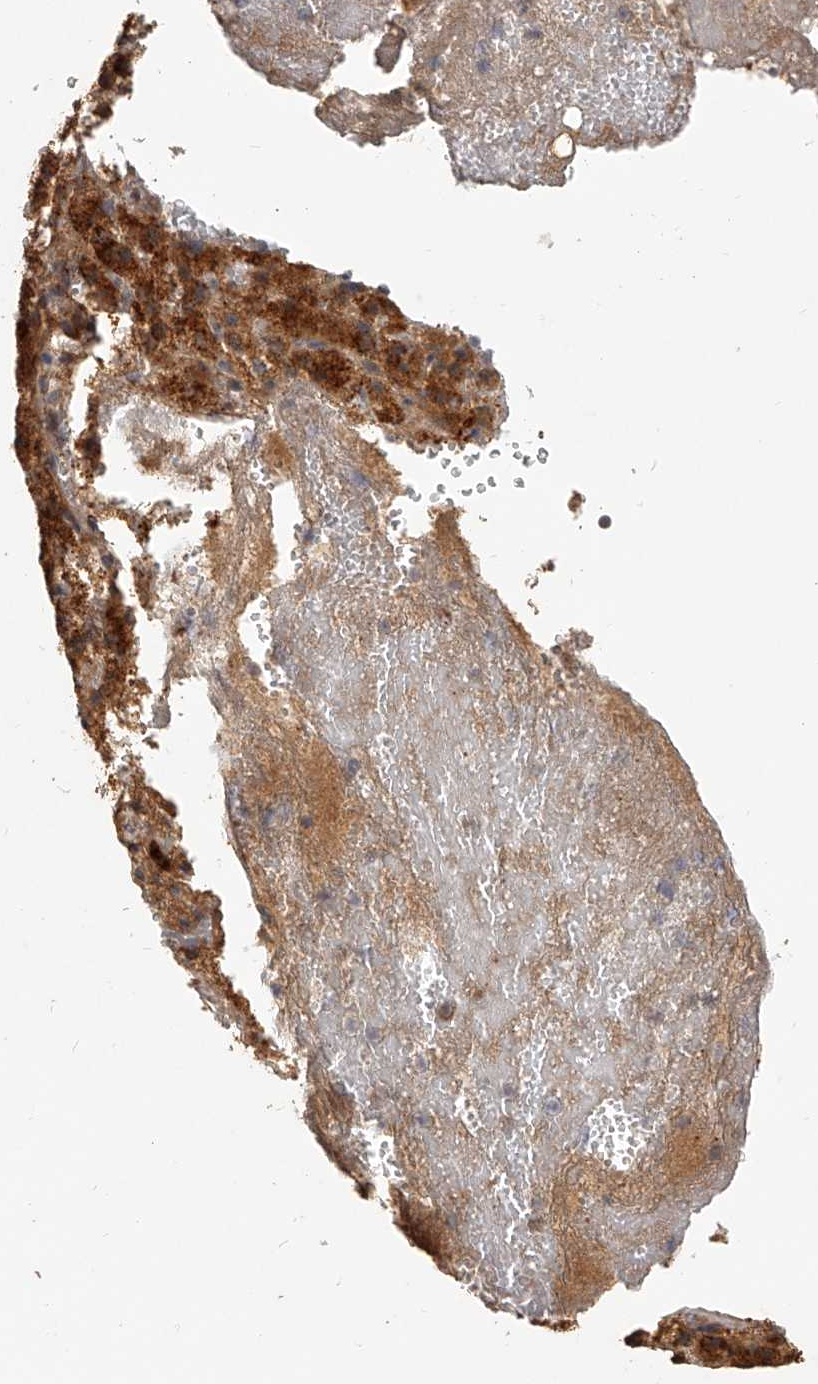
{"staining": {"intensity": "moderate", "quantity": ">75%", "location": "cytoplasmic/membranous"}, "tissue": "adrenal gland", "cell_type": "Glandular cells", "image_type": "normal", "snomed": [{"axis": "morphology", "description": "Normal tissue, NOS"}, {"axis": "topography", "description": "Adrenal gland"}], "caption": "Immunohistochemical staining of normal human adrenal gland reveals moderate cytoplasmic/membranous protein positivity in about >75% of glandular cells. (brown staining indicates protein expression, while blue staining denotes nuclei).", "gene": "SLC37A1", "patient": {"sex": "female", "age": 59}}